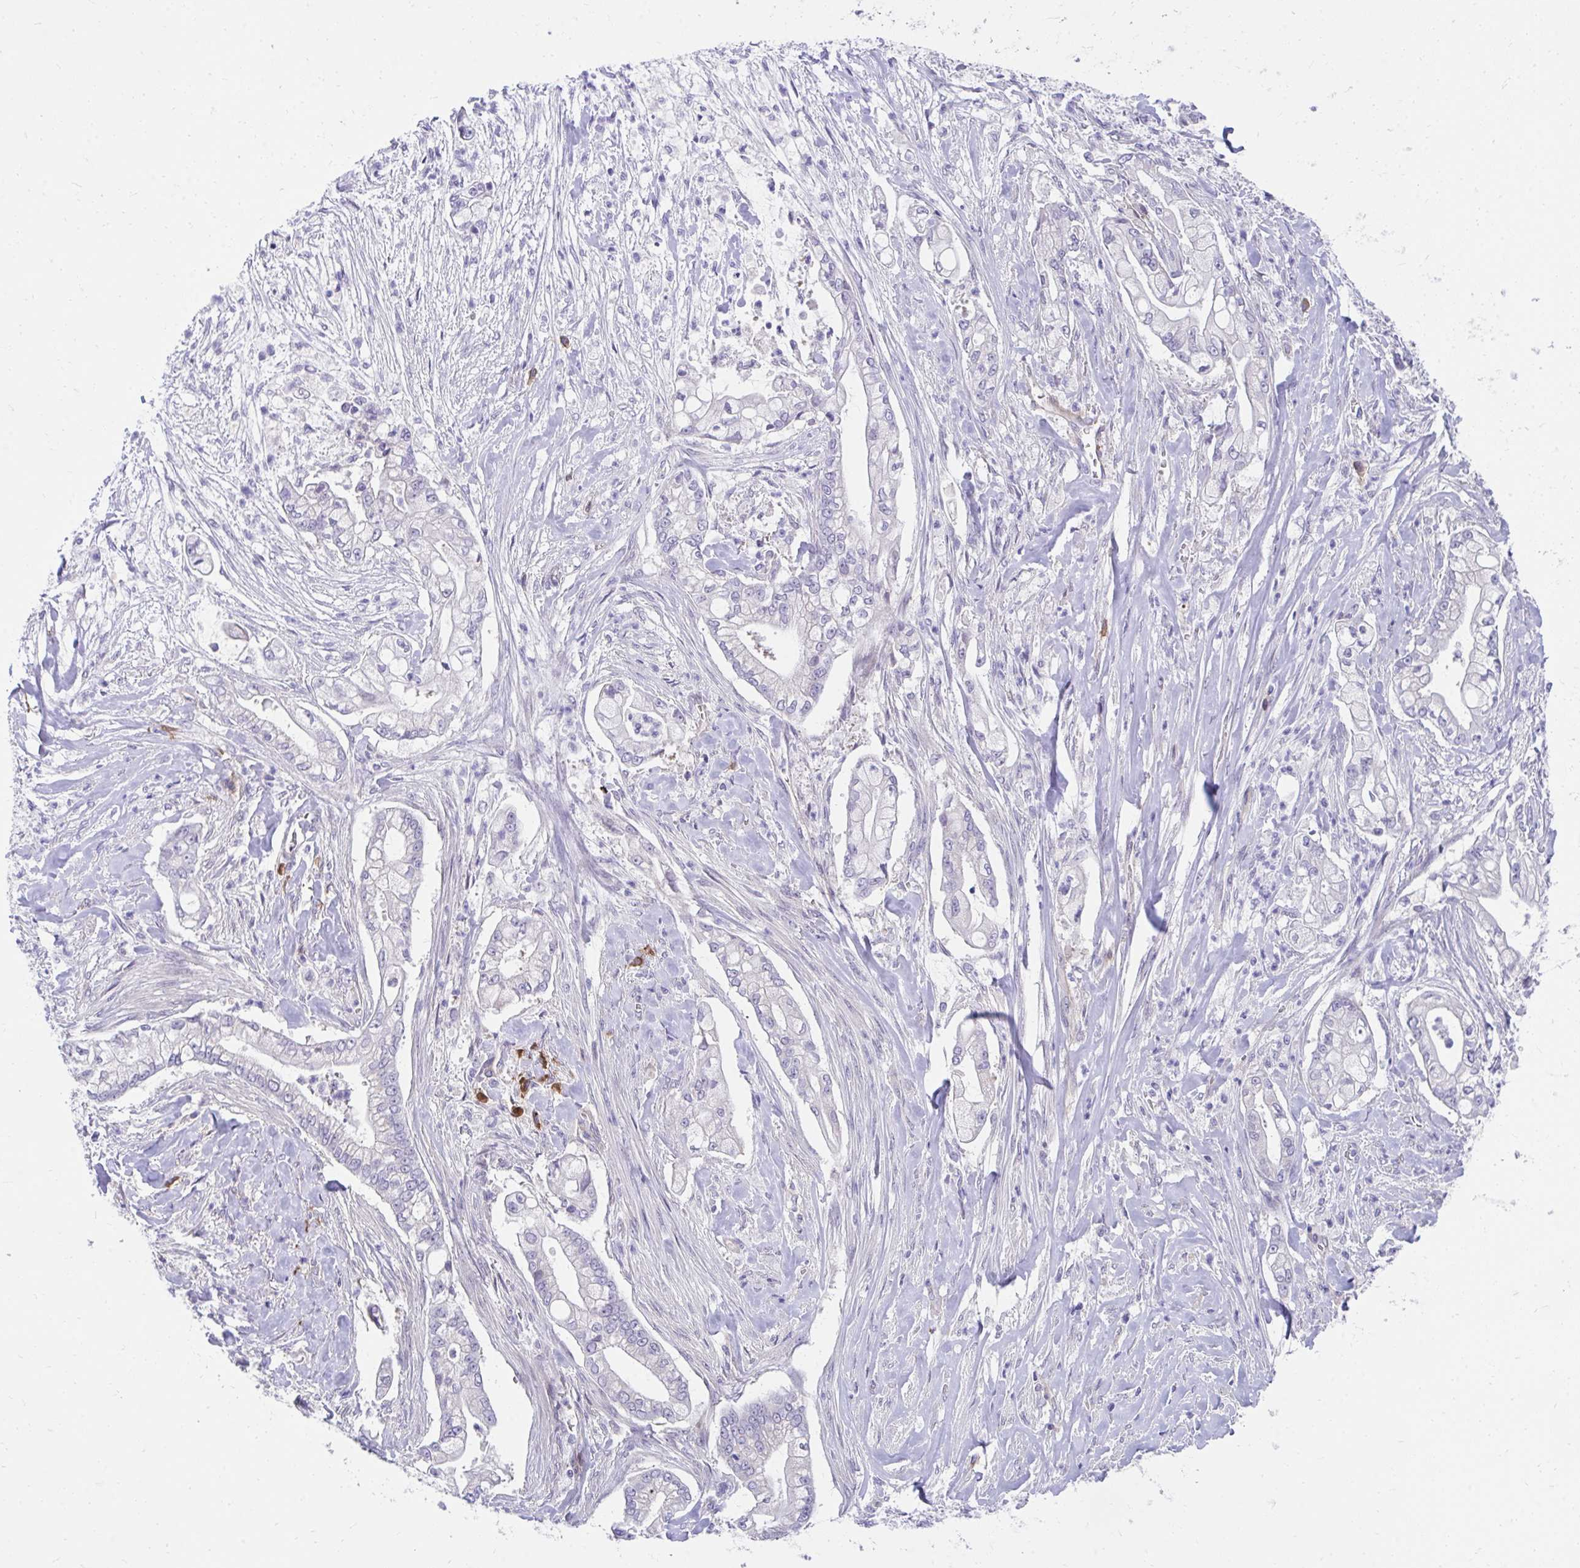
{"staining": {"intensity": "negative", "quantity": "none", "location": "none"}, "tissue": "pancreatic cancer", "cell_type": "Tumor cells", "image_type": "cancer", "snomed": [{"axis": "morphology", "description": "Adenocarcinoma, NOS"}, {"axis": "topography", "description": "Pancreas"}], "caption": "There is no significant staining in tumor cells of pancreatic cancer (adenocarcinoma). (Stains: DAB (3,3'-diaminobenzidine) IHC with hematoxylin counter stain, Microscopy: brightfield microscopy at high magnification).", "gene": "SLAMF7", "patient": {"sex": "female", "age": 69}}